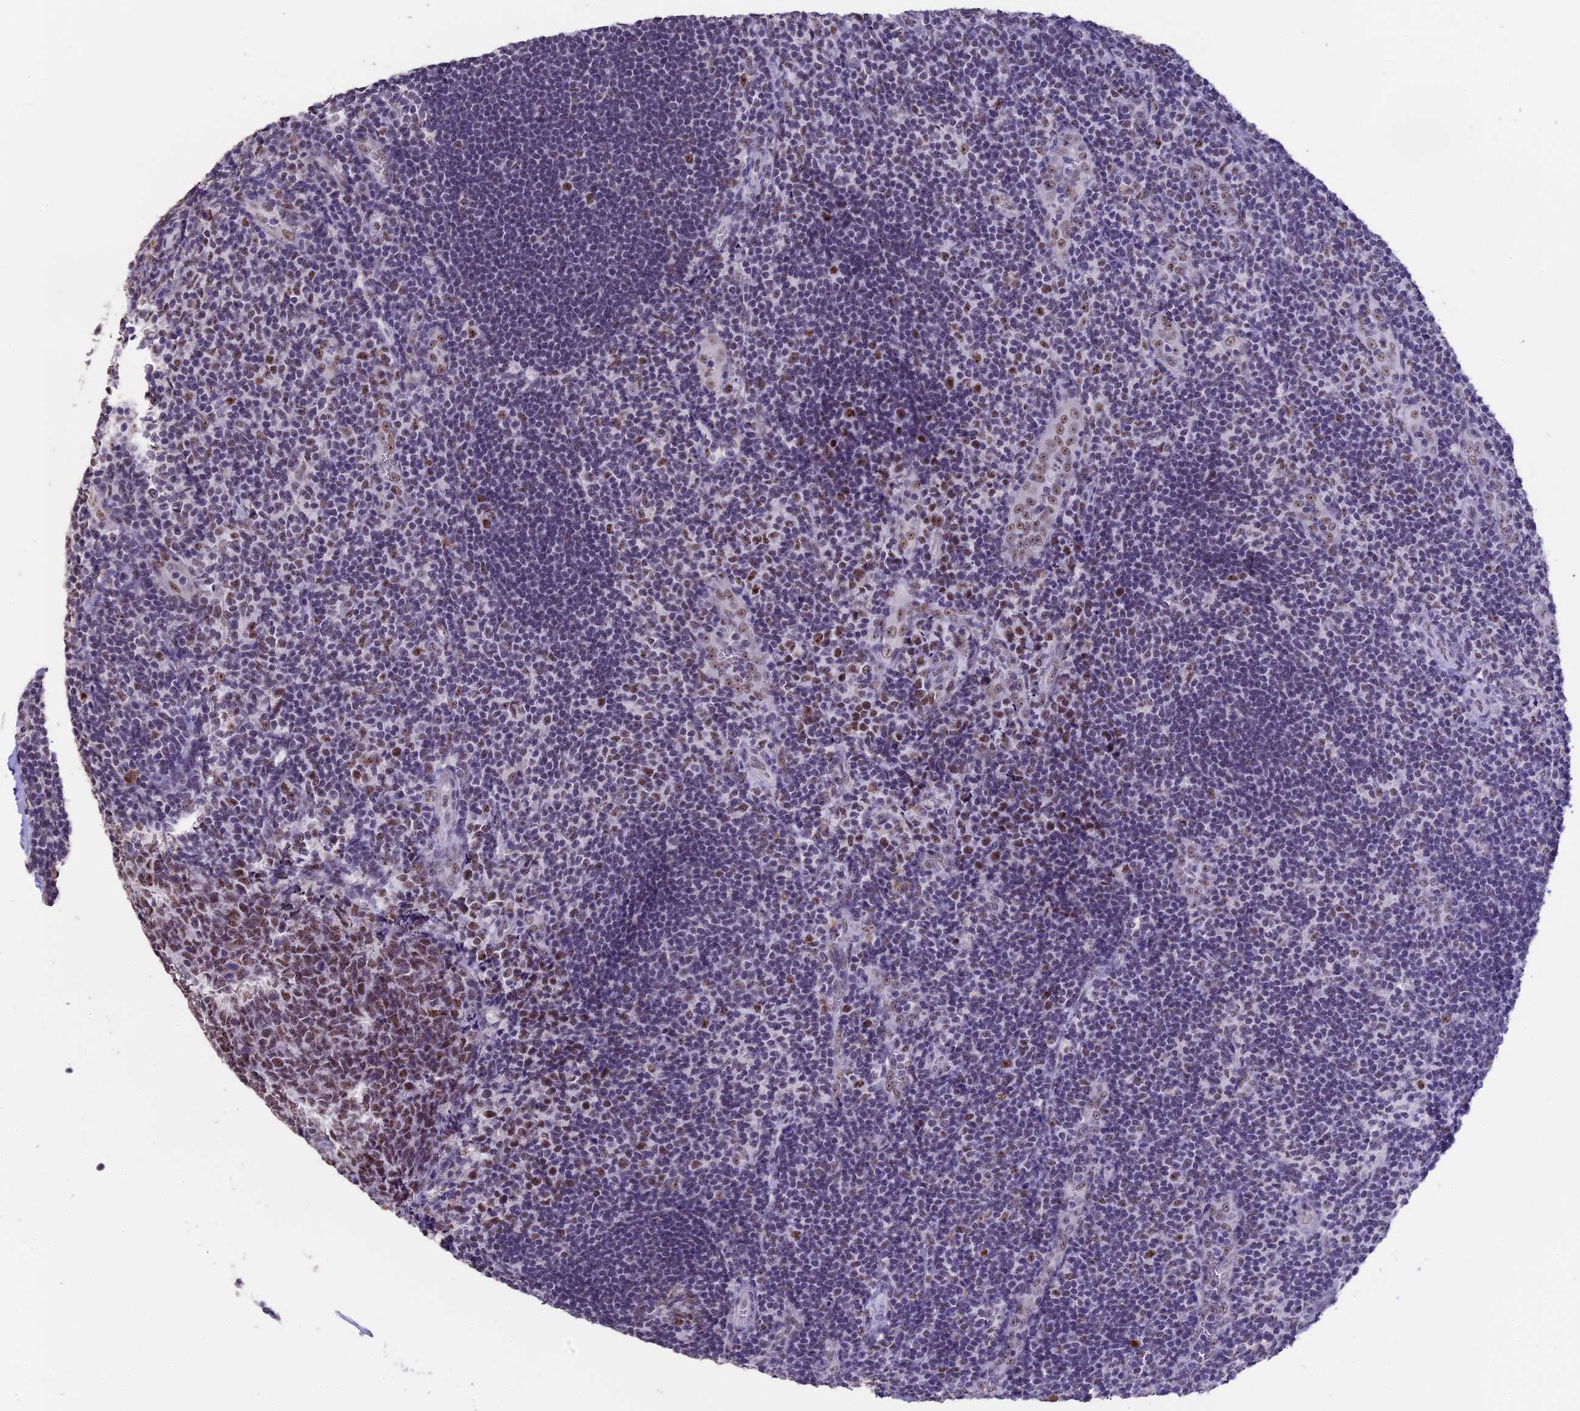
{"staining": {"intensity": "moderate", "quantity": ">75%", "location": "nuclear"}, "tissue": "tonsil", "cell_type": "Germinal center cells", "image_type": "normal", "snomed": [{"axis": "morphology", "description": "Normal tissue, NOS"}, {"axis": "topography", "description": "Tonsil"}], "caption": "The image shows a brown stain indicating the presence of a protein in the nuclear of germinal center cells in tonsil.", "gene": "SETD2", "patient": {"sex": "male", "age": 17}}